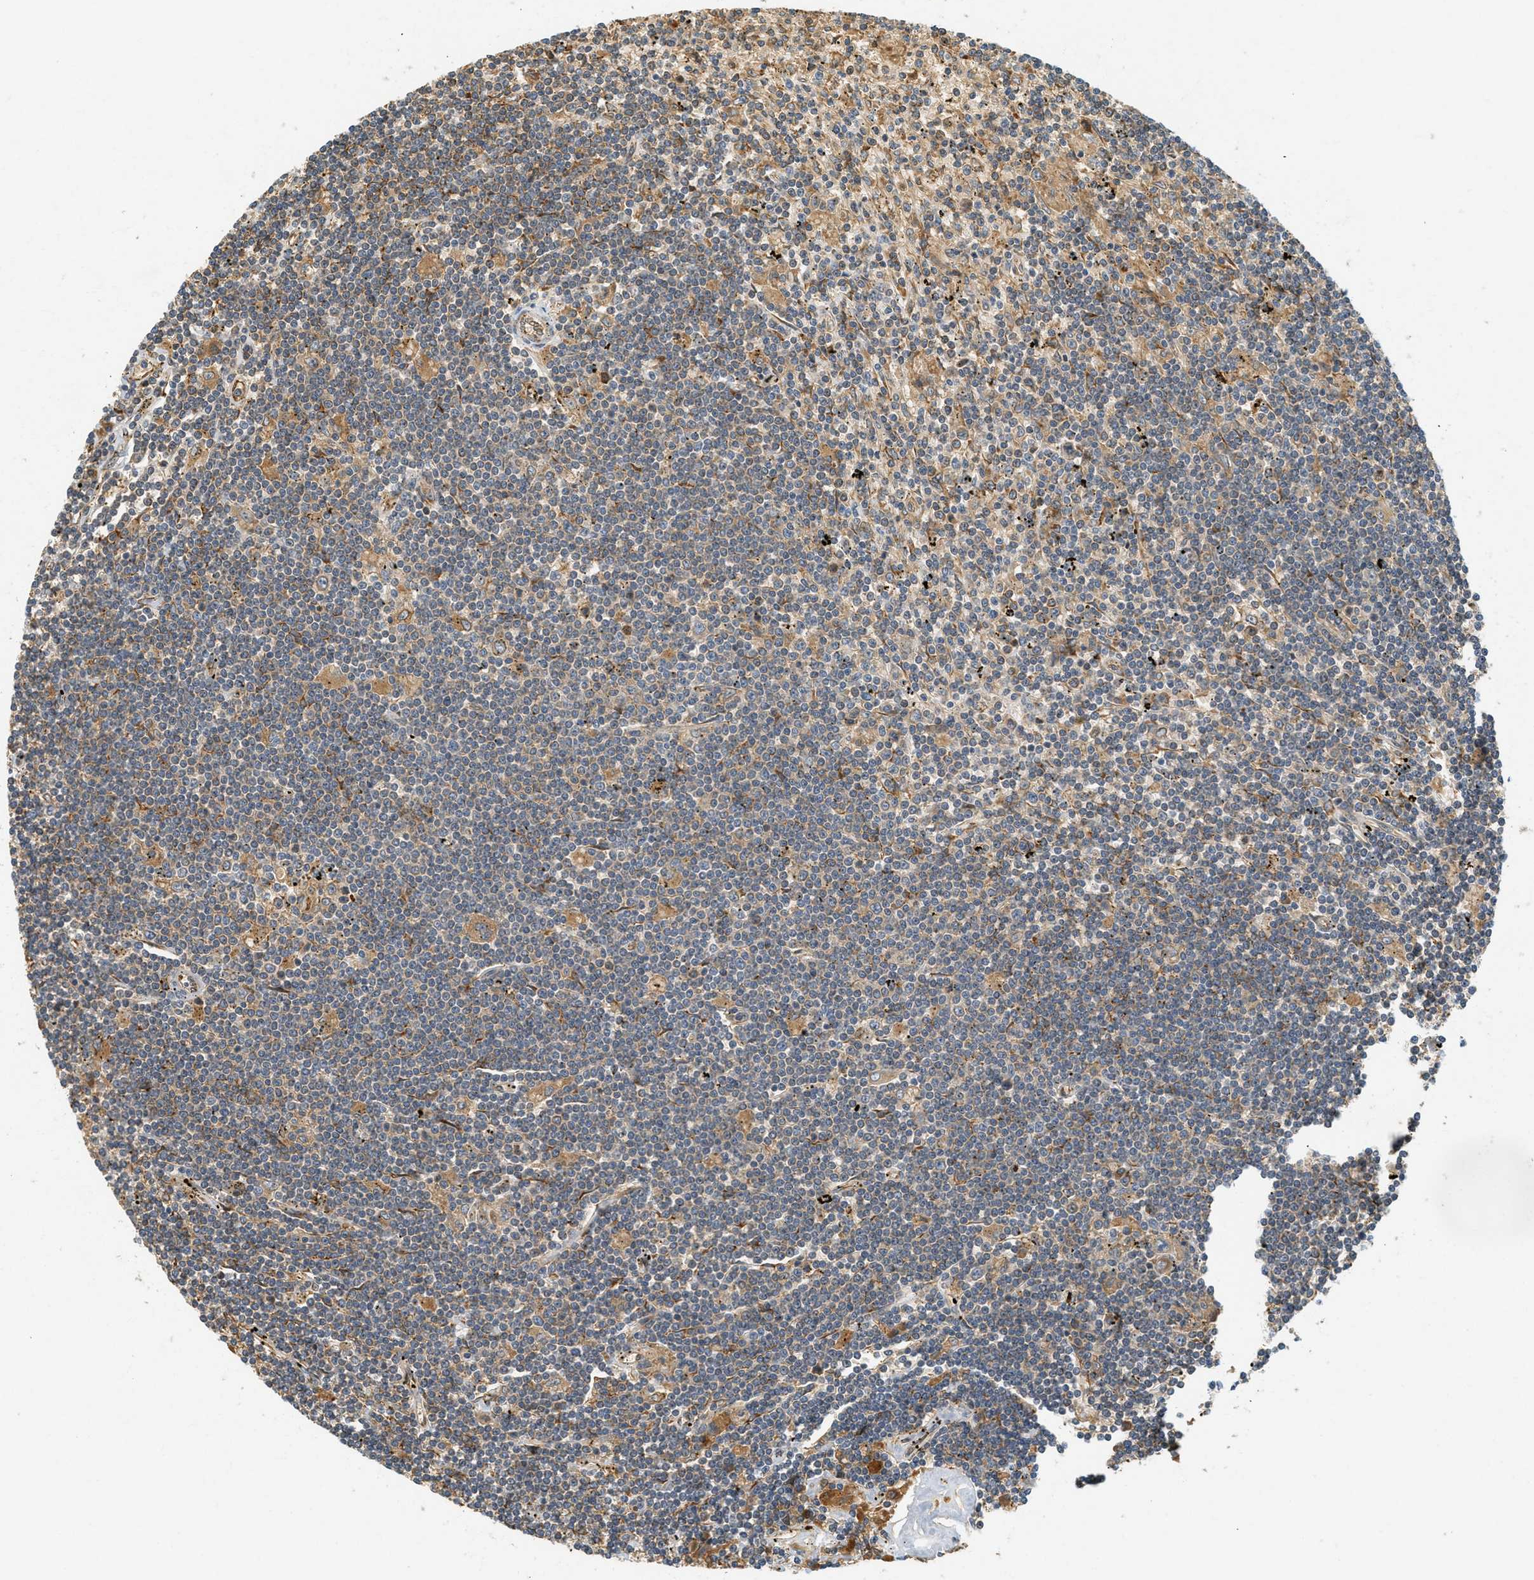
{"staining": {"intensity": "moderate", "quantity": "<25%", "location": "cytoplasmic/membranous"}, "tissue": "lymphoma", "cell_type": "Tumor cells", "image_type": "cancer", "snomed": [{"axis": "morphology", "description": "Malignant lymphoma, non-Hodgkin's type, Low grade"}, {"axis": "topography", "description": "Spleen"}], "caption": "An immunohistochemistry photomicrograph of tumor tissue is shown. Protein staining in brown labels moderate cytoplasmic/membranous positivity in malignant lymphoma, non-Hodgkin's type (low-grade) within tumor cells.", "gene": "PDK1", "patient": {"sex": "male", "age": 76}}